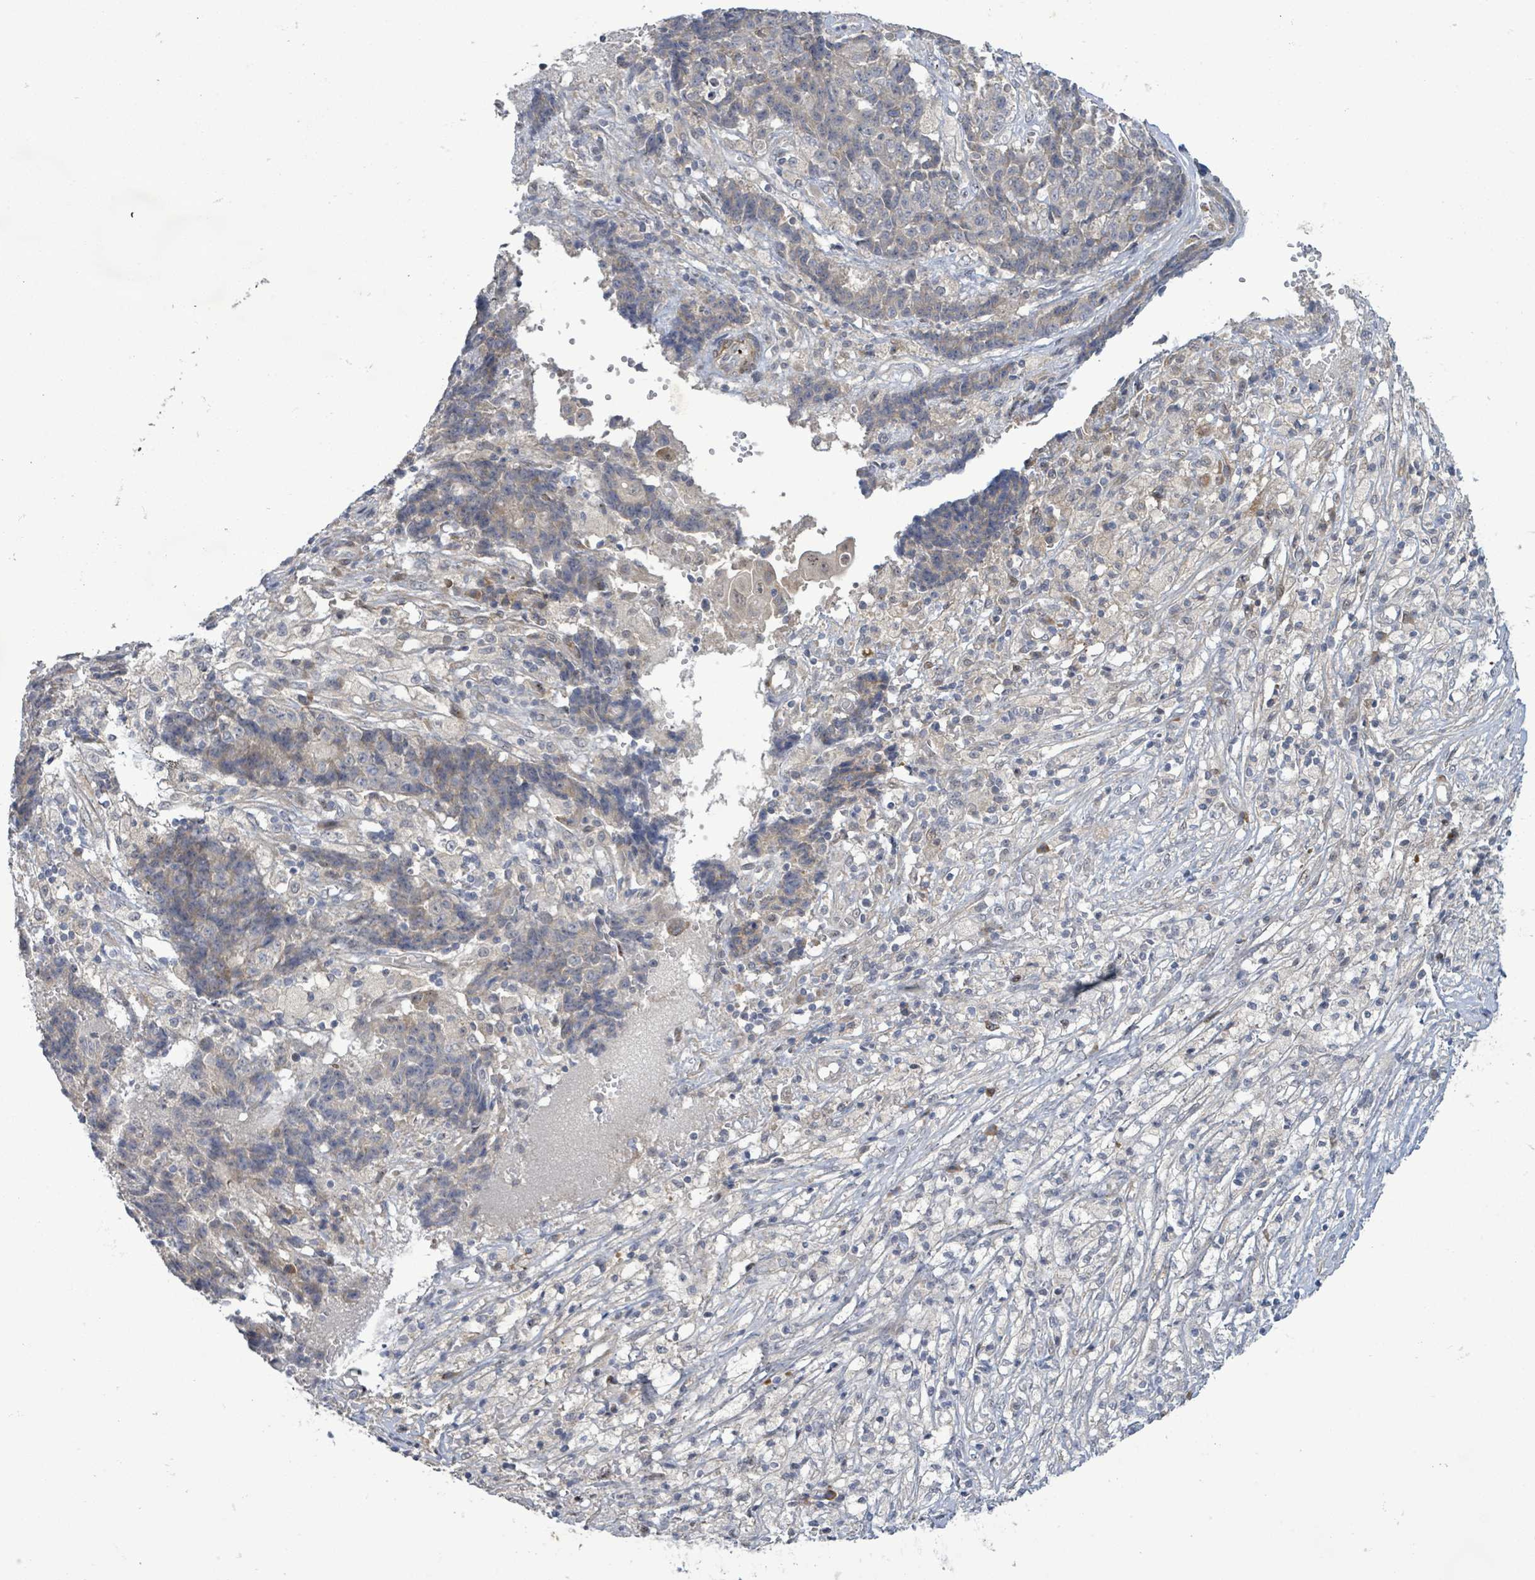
{"staining": {"intensity": "negative", "quantity": "none", "location": "none"}, "tissue": "ovarian cancer", "cell_type": "Tumor cells", "image_type": "cancer", "snomed": [{"axis": "morphology", "description": "Carcinoma, endometroid"}, {"axis": "topography", "description": "Ovary"}], "caption": "DAB immunohistochemical staining of human ovarian endometroid carcinoma demonstrates no significant expression in tumor cells.", "gene": "SLIT3", "patient": {"sex": "female", "age": 42}}